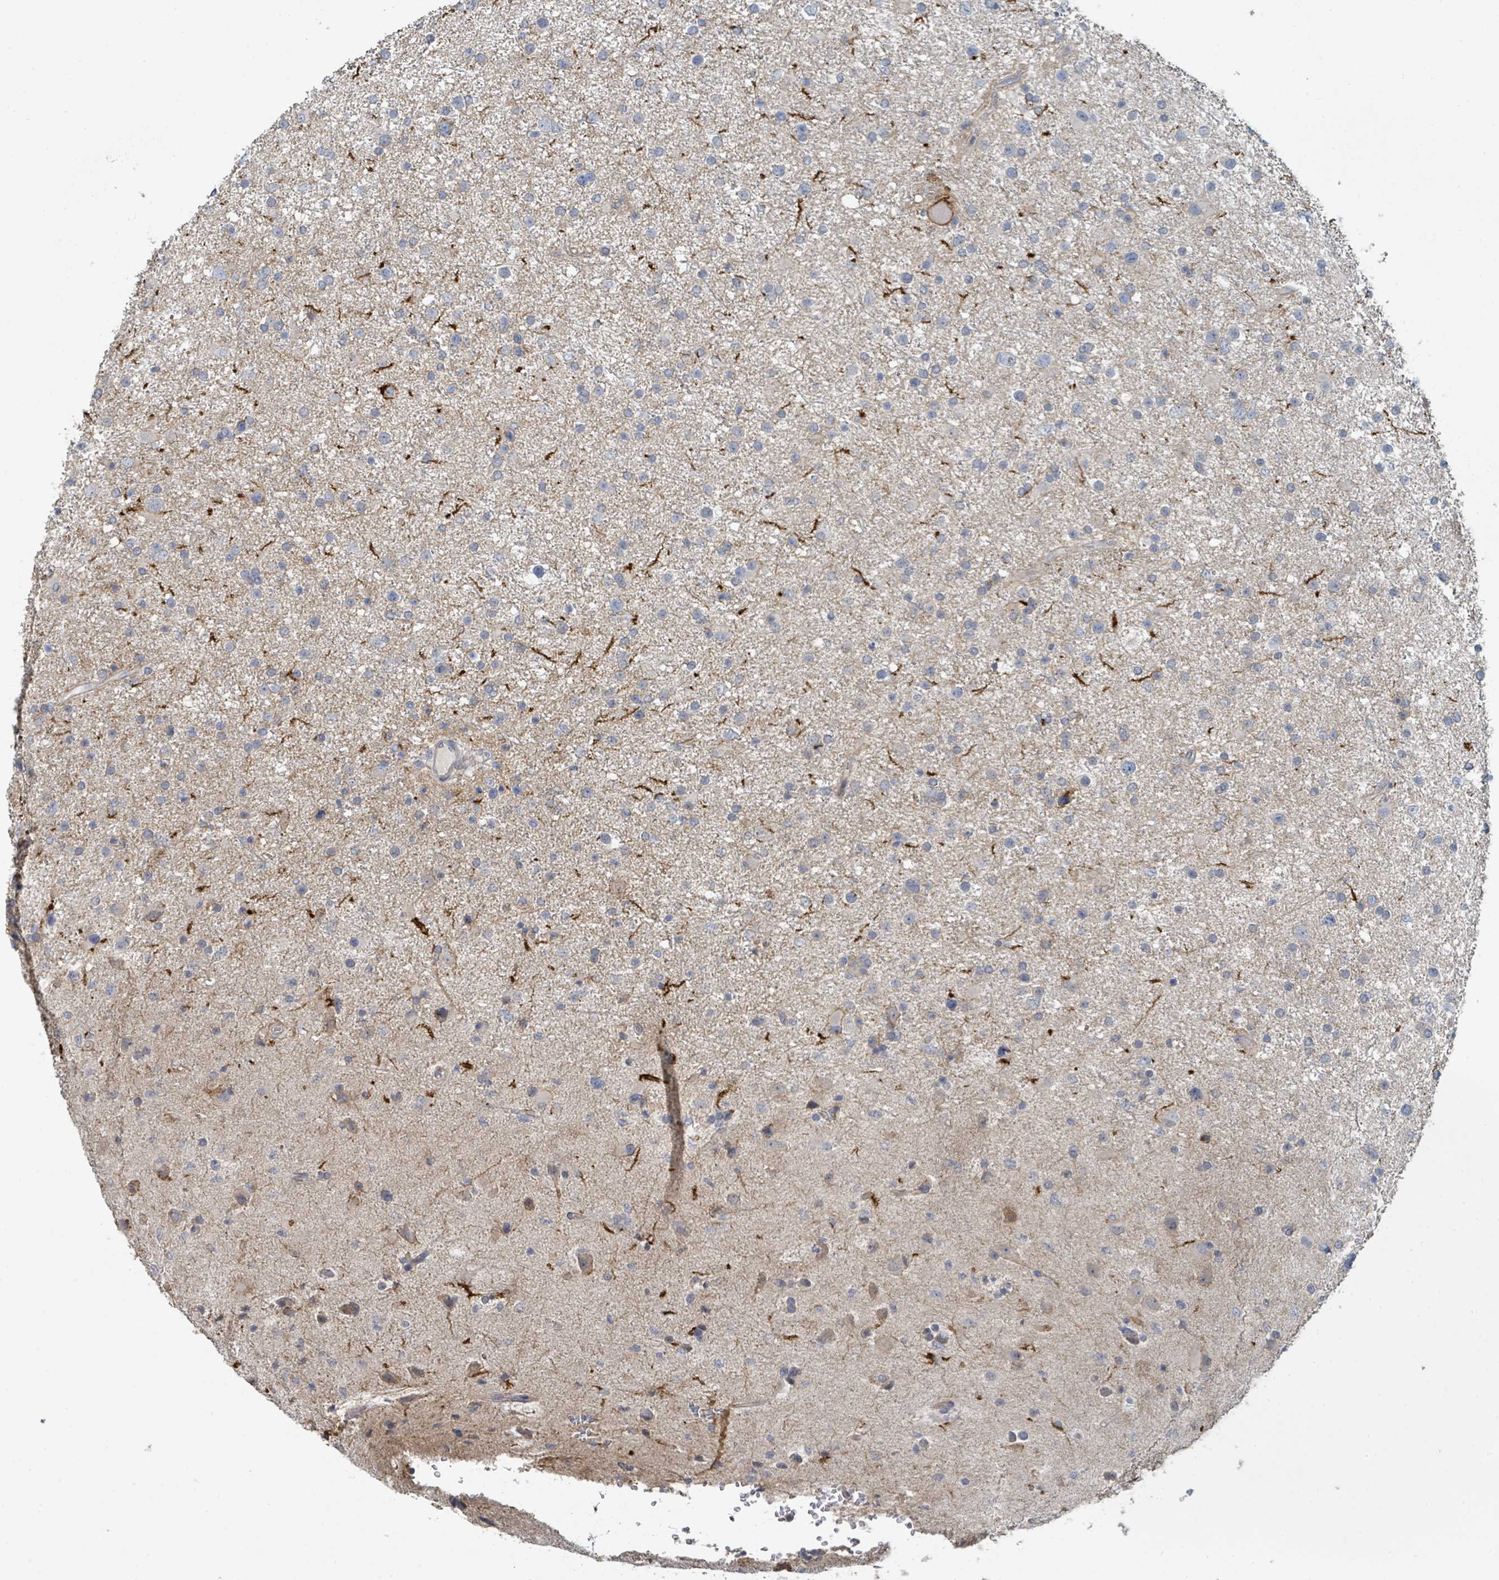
{"staining": {"intensity": "negative", "quantity": "none", "location": "none"}, "tissue": "glioma", "cell_type": "Tumor cells", "image_type": "cancer", "snomed": [{"axis": "morphology", "description": "Glioma, malignant, Low grade"}, {"axis": "topography", "description": "Brain"}], "caption": "Tumor cells are negative for protein expression in human glioma. (DAB immunohistochemistry, high magnification).", "gene": "LRRC42", "patient": {"sex": "female", "age": 32}}